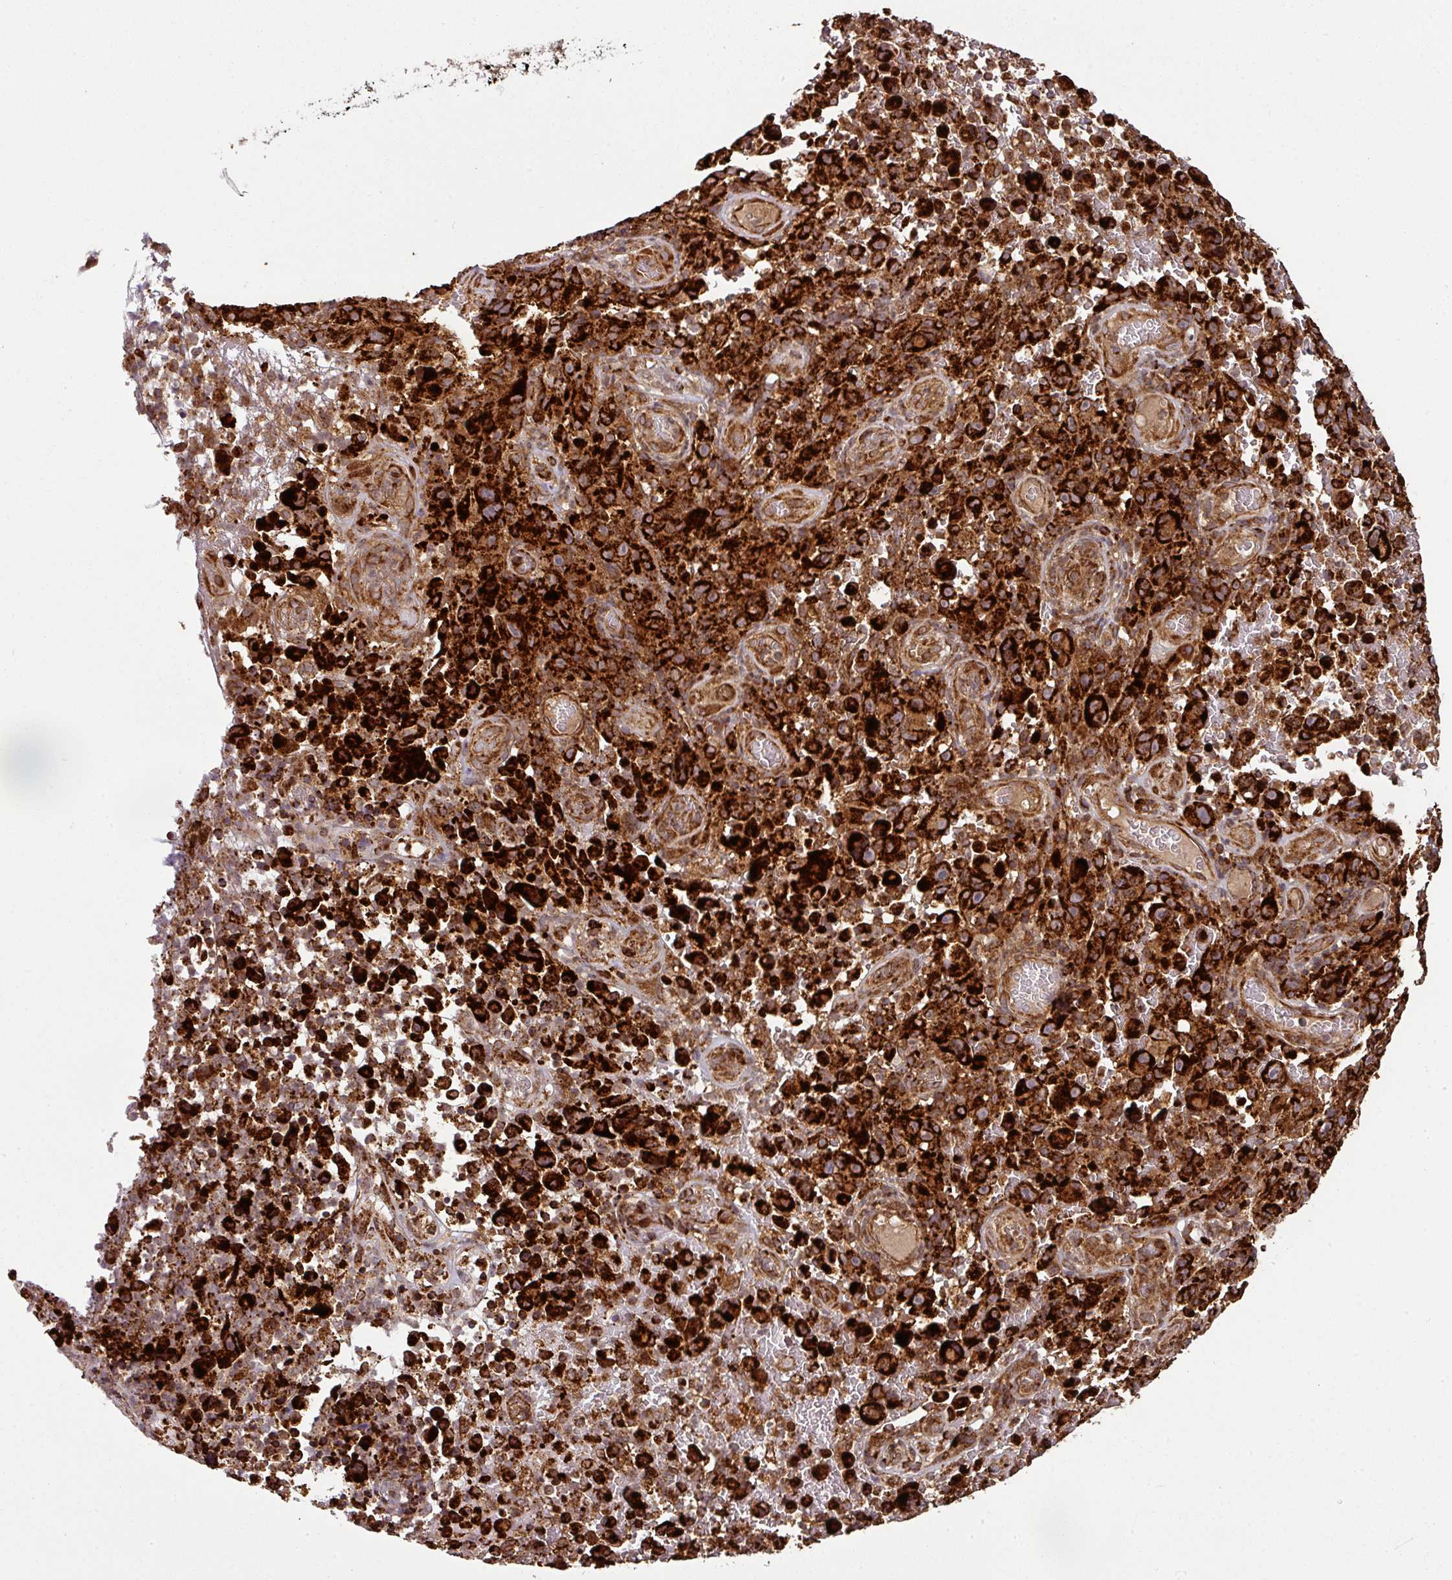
{"staining": {"intensity": "strong", "quantity": ">75%", "location": "cytoplasmic/membranous"}, "tissue": "melanoma", "cell_type": "Tumor cells", "image_type": "cancer", "snomed": [{"axis": "morphology", "description": "Malignant melanoma, NOS"}, {"axis": "topography", "description": "Skin"}], "caption": "A histopathology image showing strong cytoplasmic/membranous positivity in about >75% of tumor cells in melanoma, as visualized by brown immunohistochemical staining.", "gene": "TRAP1", "patient": {"sex": "female", "age": 82}}